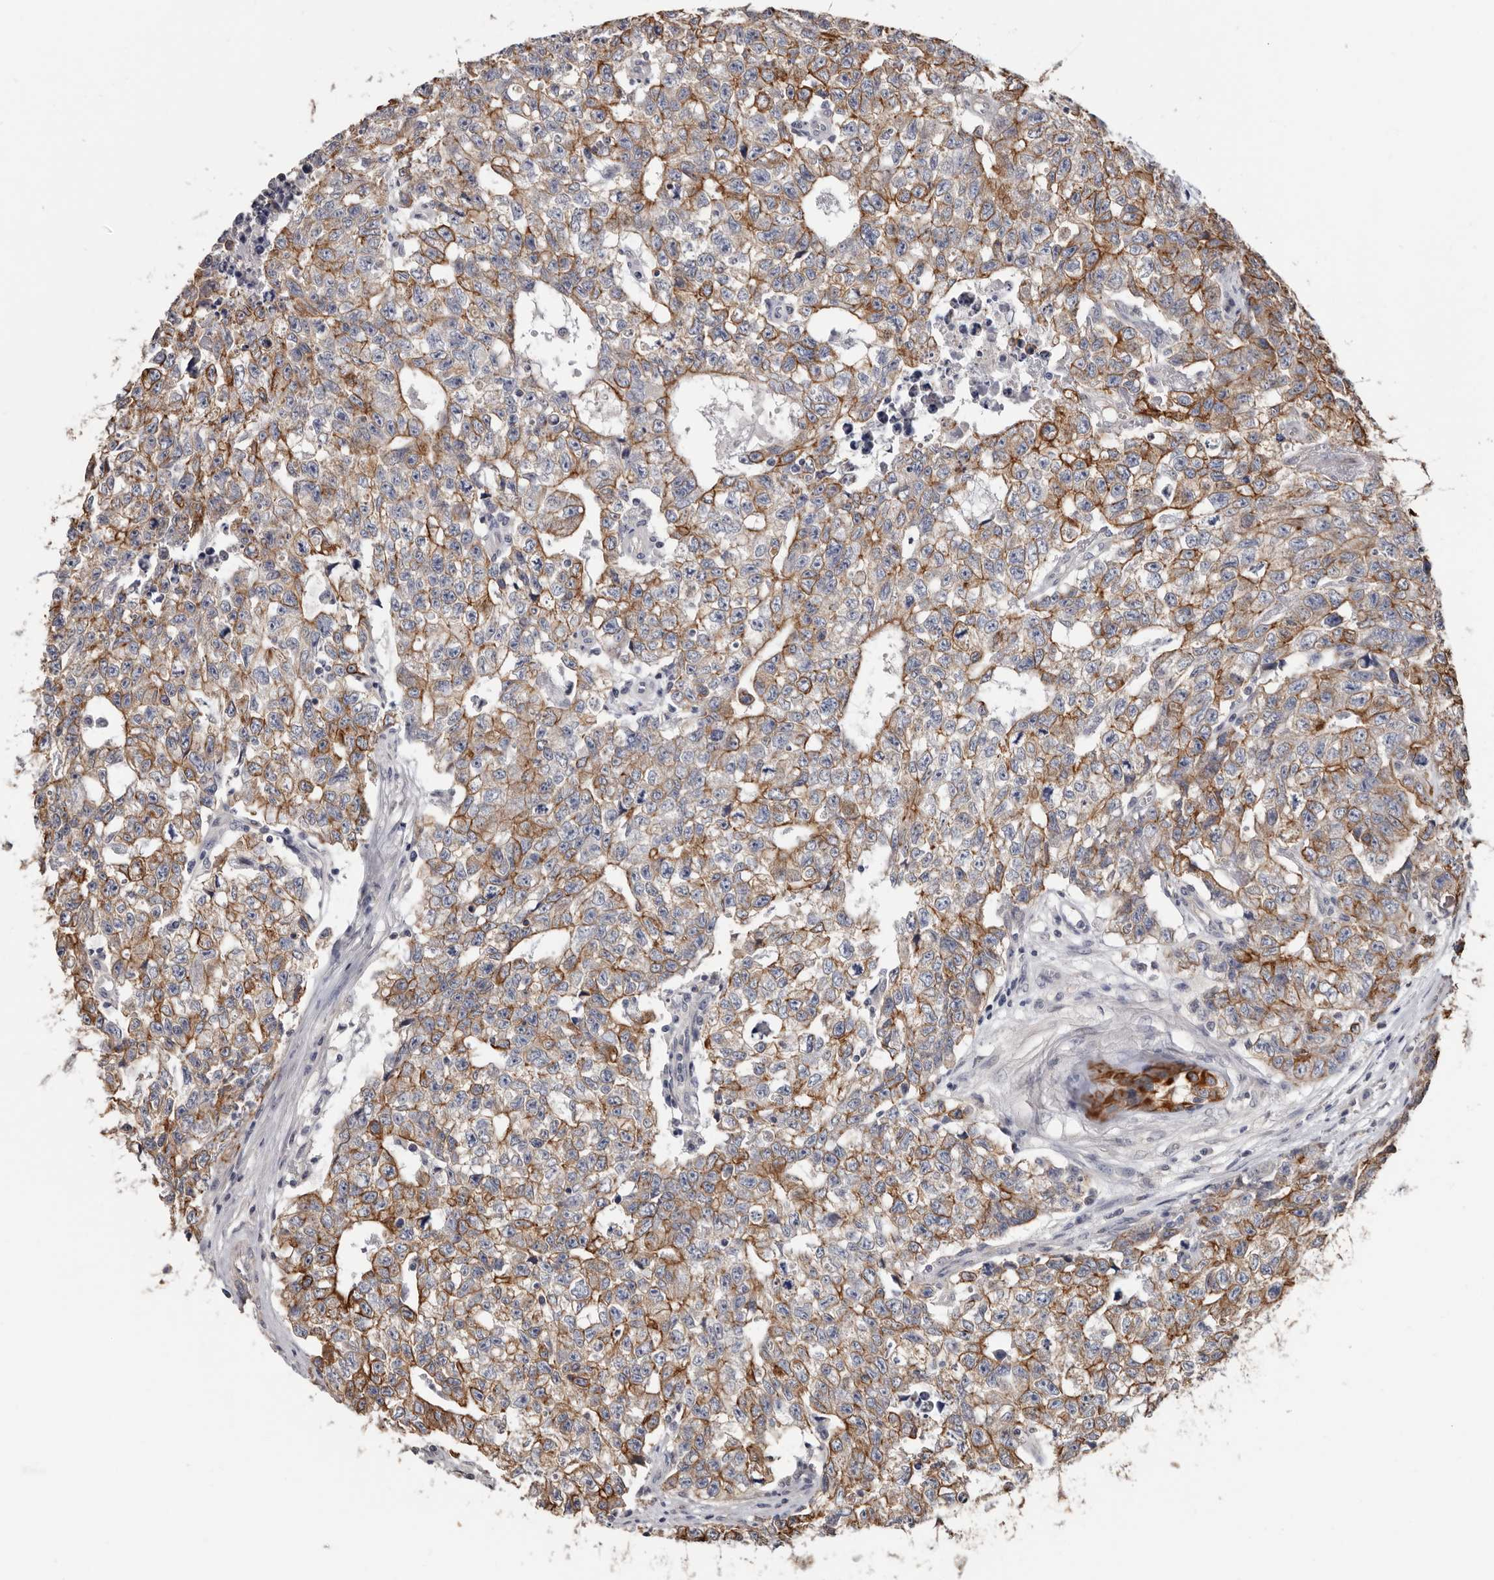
{"staining": {"intensity": "moderate", "quantity": ">75%", "location": "cytoplasmic/membranous"}, "tissue": "testis cancer", "cell_type": "Tumor cells", "image_type": "cancer", "snomed": [{"axis": "morphology", "description": "Carcinoma, Embryonal, NOS"}, {"axis": "topography", "description": "Testis"}], "caption": "Moderate cytoplasmic/membranous staining for a protein is appreciated in about >75% of tumor cells of testis cancer (embryonal carcinoma) using immunohistochemistry (IHC).", "gene": "MRPL18", "patient": {"sex": "male", "age": 28}}